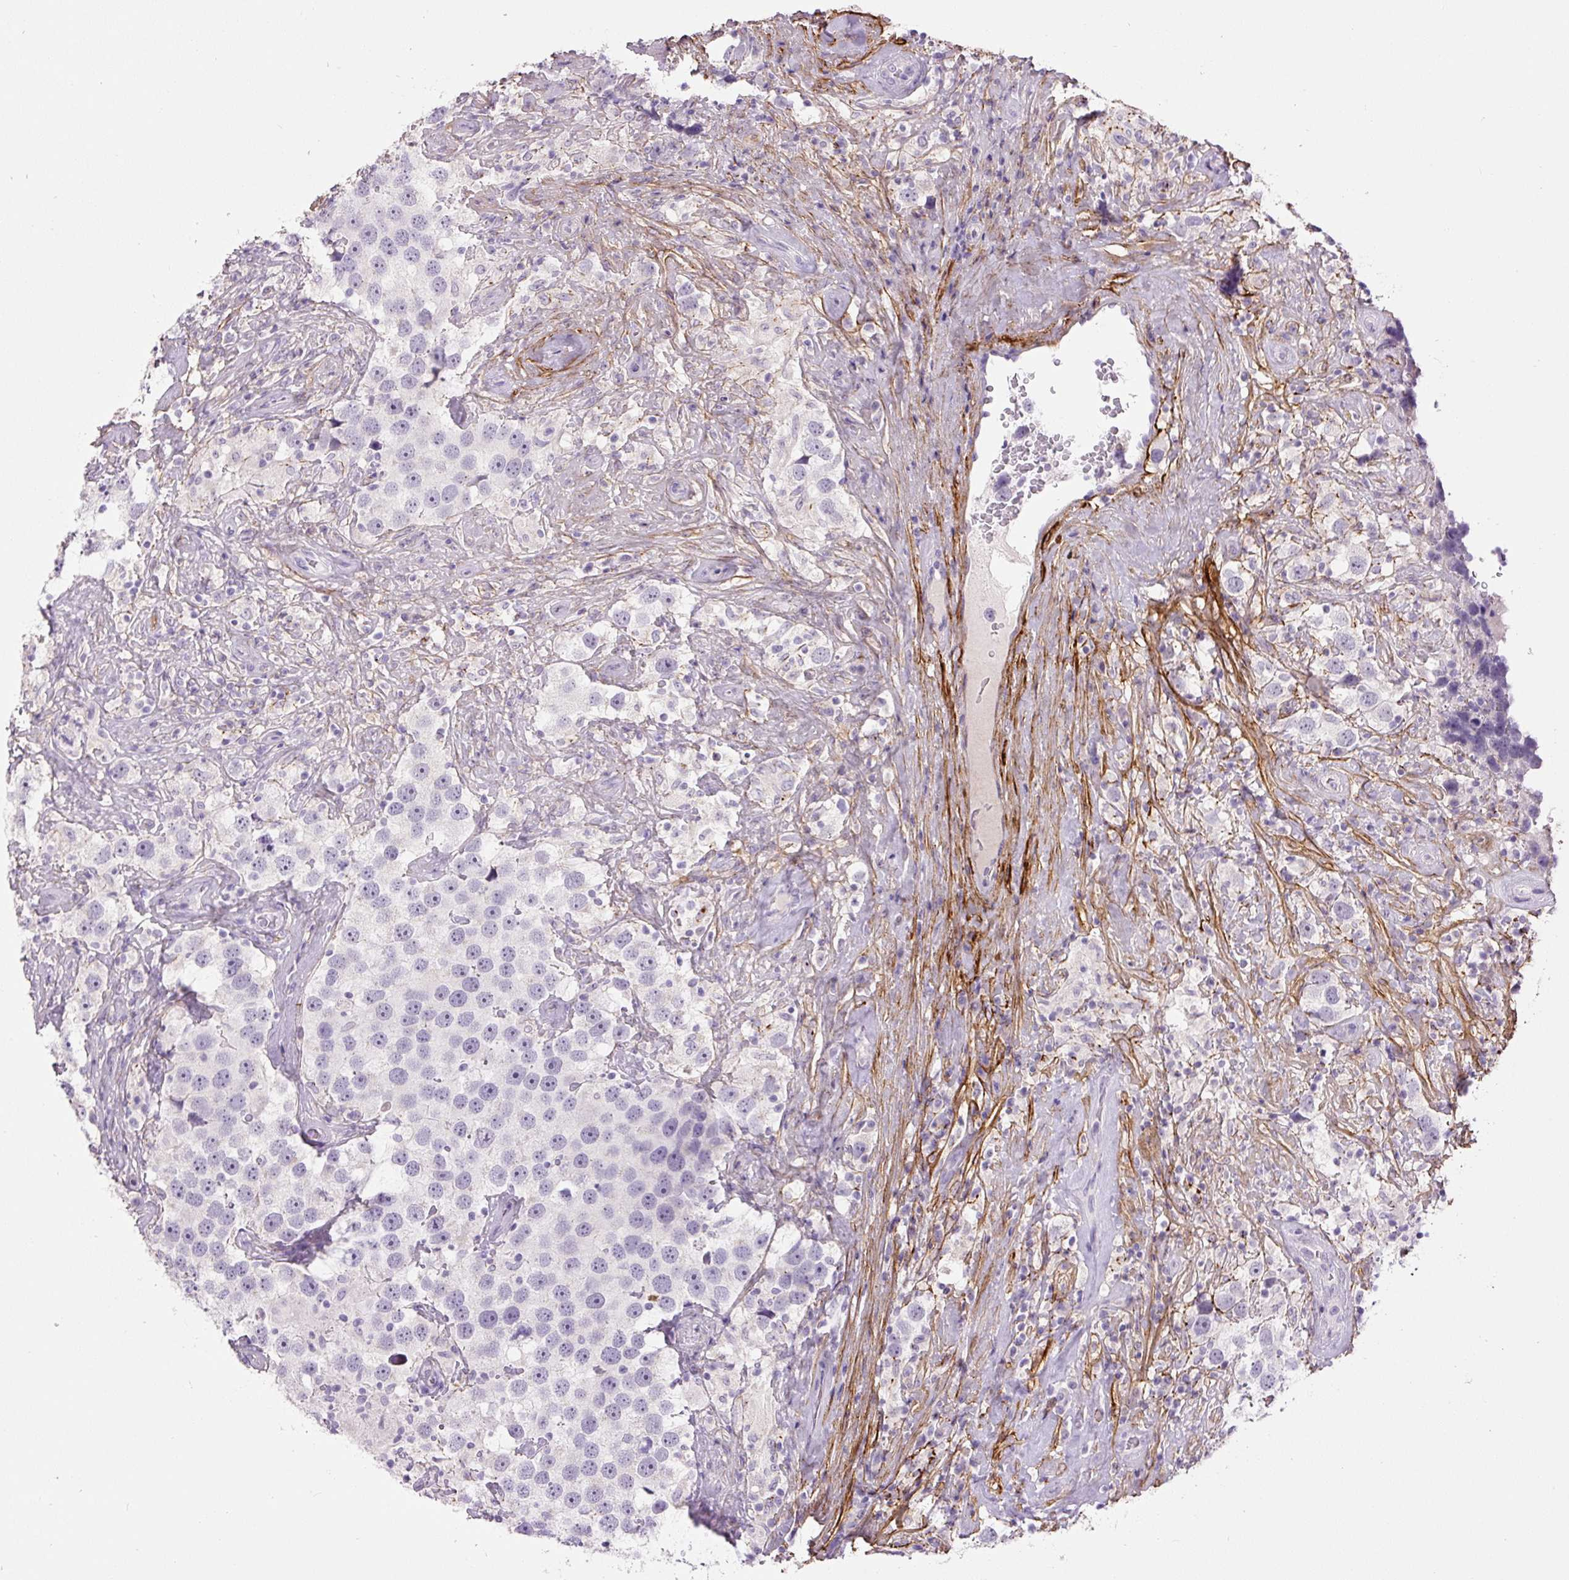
{"staining": {"intensity": "negative", "quantity": "none", "location": "none"}, "tissue": "testis cancer", "cell_type": "Tumor cells", "image_type": "cancer", "snomed": [{"axis": "morphology", "description": "Seminoma, NOS"}, {"axis": "topography", "description": "Testis"}], "caption": "Testis seminoma was stained to show a protein in brown. There is no significant expression in tumor cells. (DAB (3,3'-diaminobenzidine) immunohistochemistry (IHC) with hematoxylin counter stain).", "gene": "FBN1", "patient": {"sex": "male", "age": 49}}